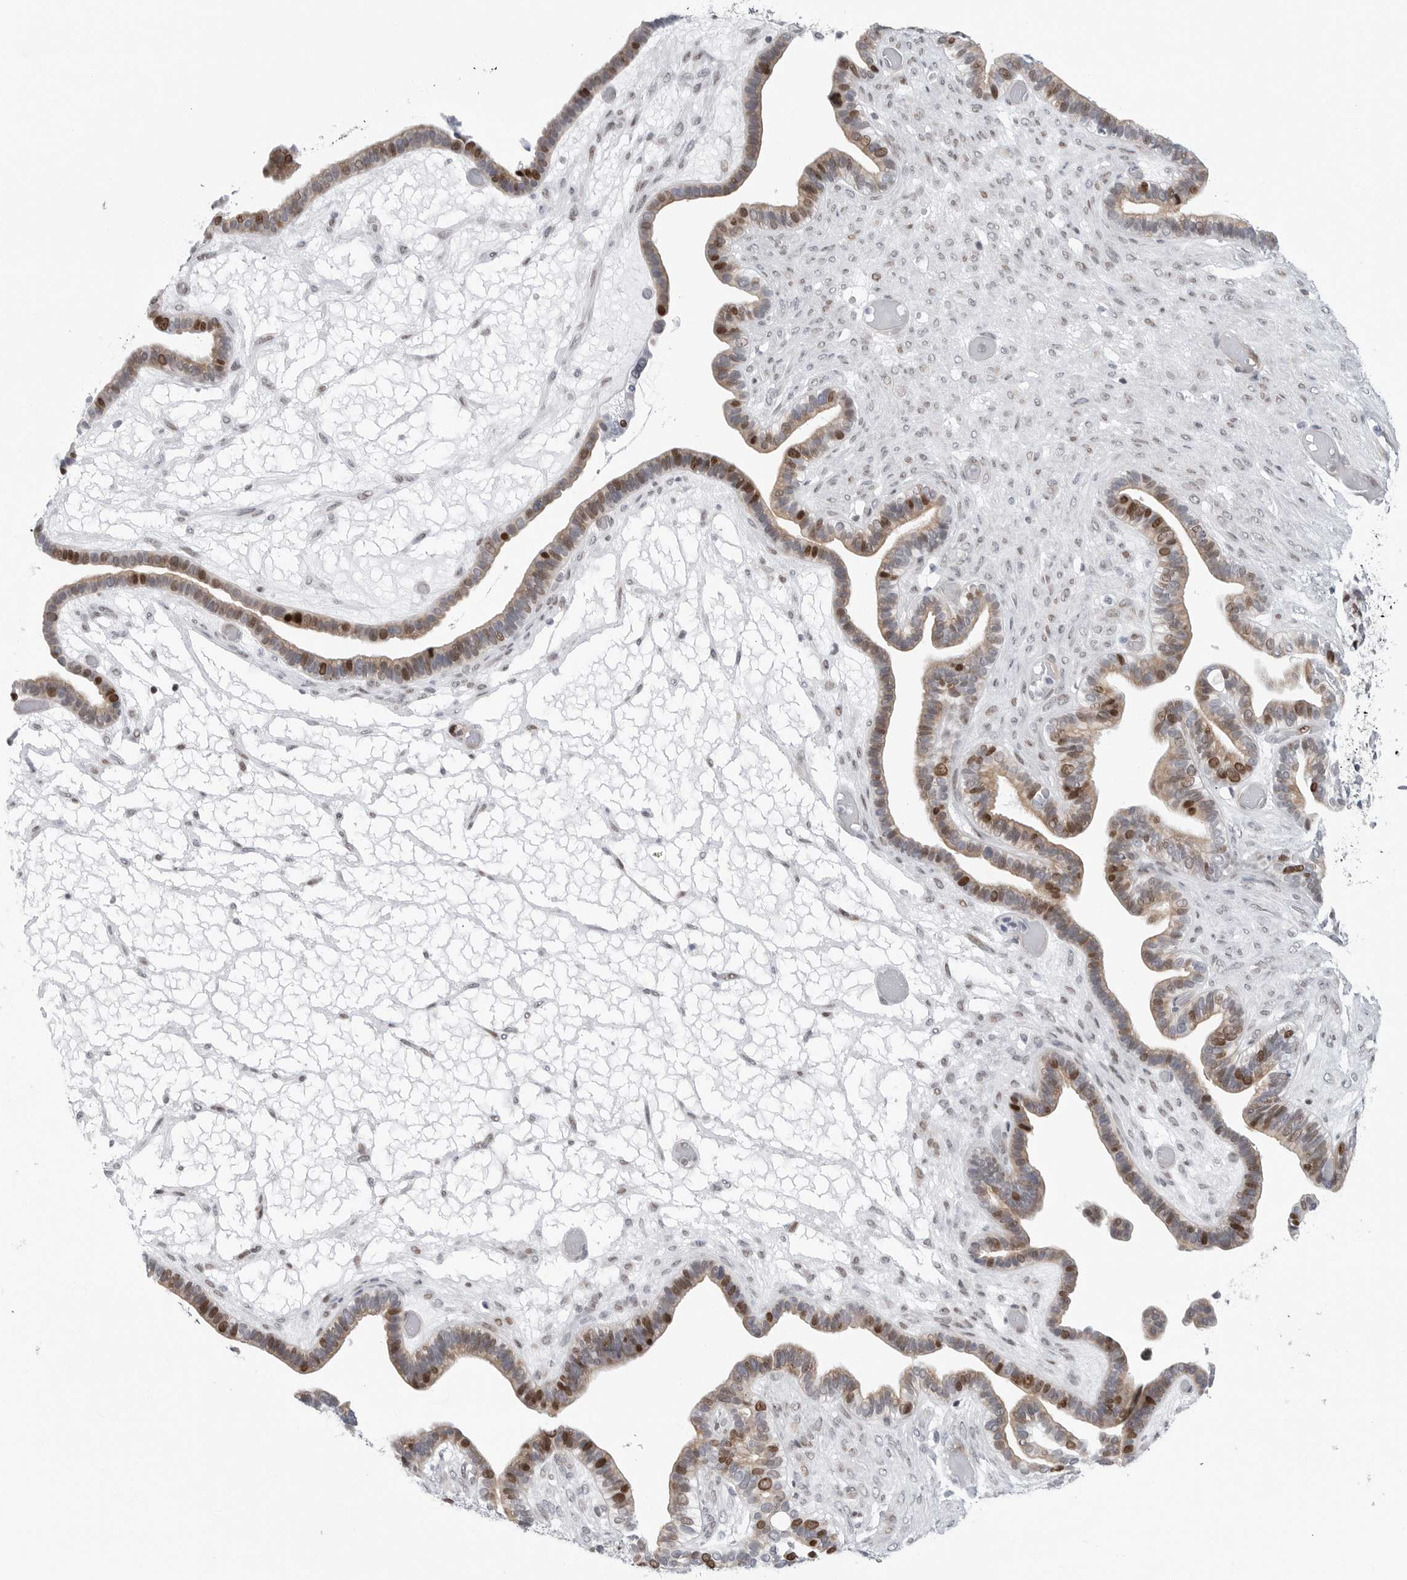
{"staining": {"intensity": "moderate", "quantity": "25%-75%", "location": "nuclear"}, "tissue": "ovarian cancer", "cell_type": "Tumor cells", "image_type": "cancer", "snomed": [{"axis": "morphology", "description": "Cystadenocarcinoma, serous, NOS"}, {"axis": "topography", "description": "Ovary"}], "caption": "IHC histopathology image of ovarian cancer stained for a protein (brown), which exhibits medium levels of moderate nuclear expression in approximately 25%-75% of tumor cells.", "gene": "FAM135B", "patient": {"sex": "female", "age": 56}}